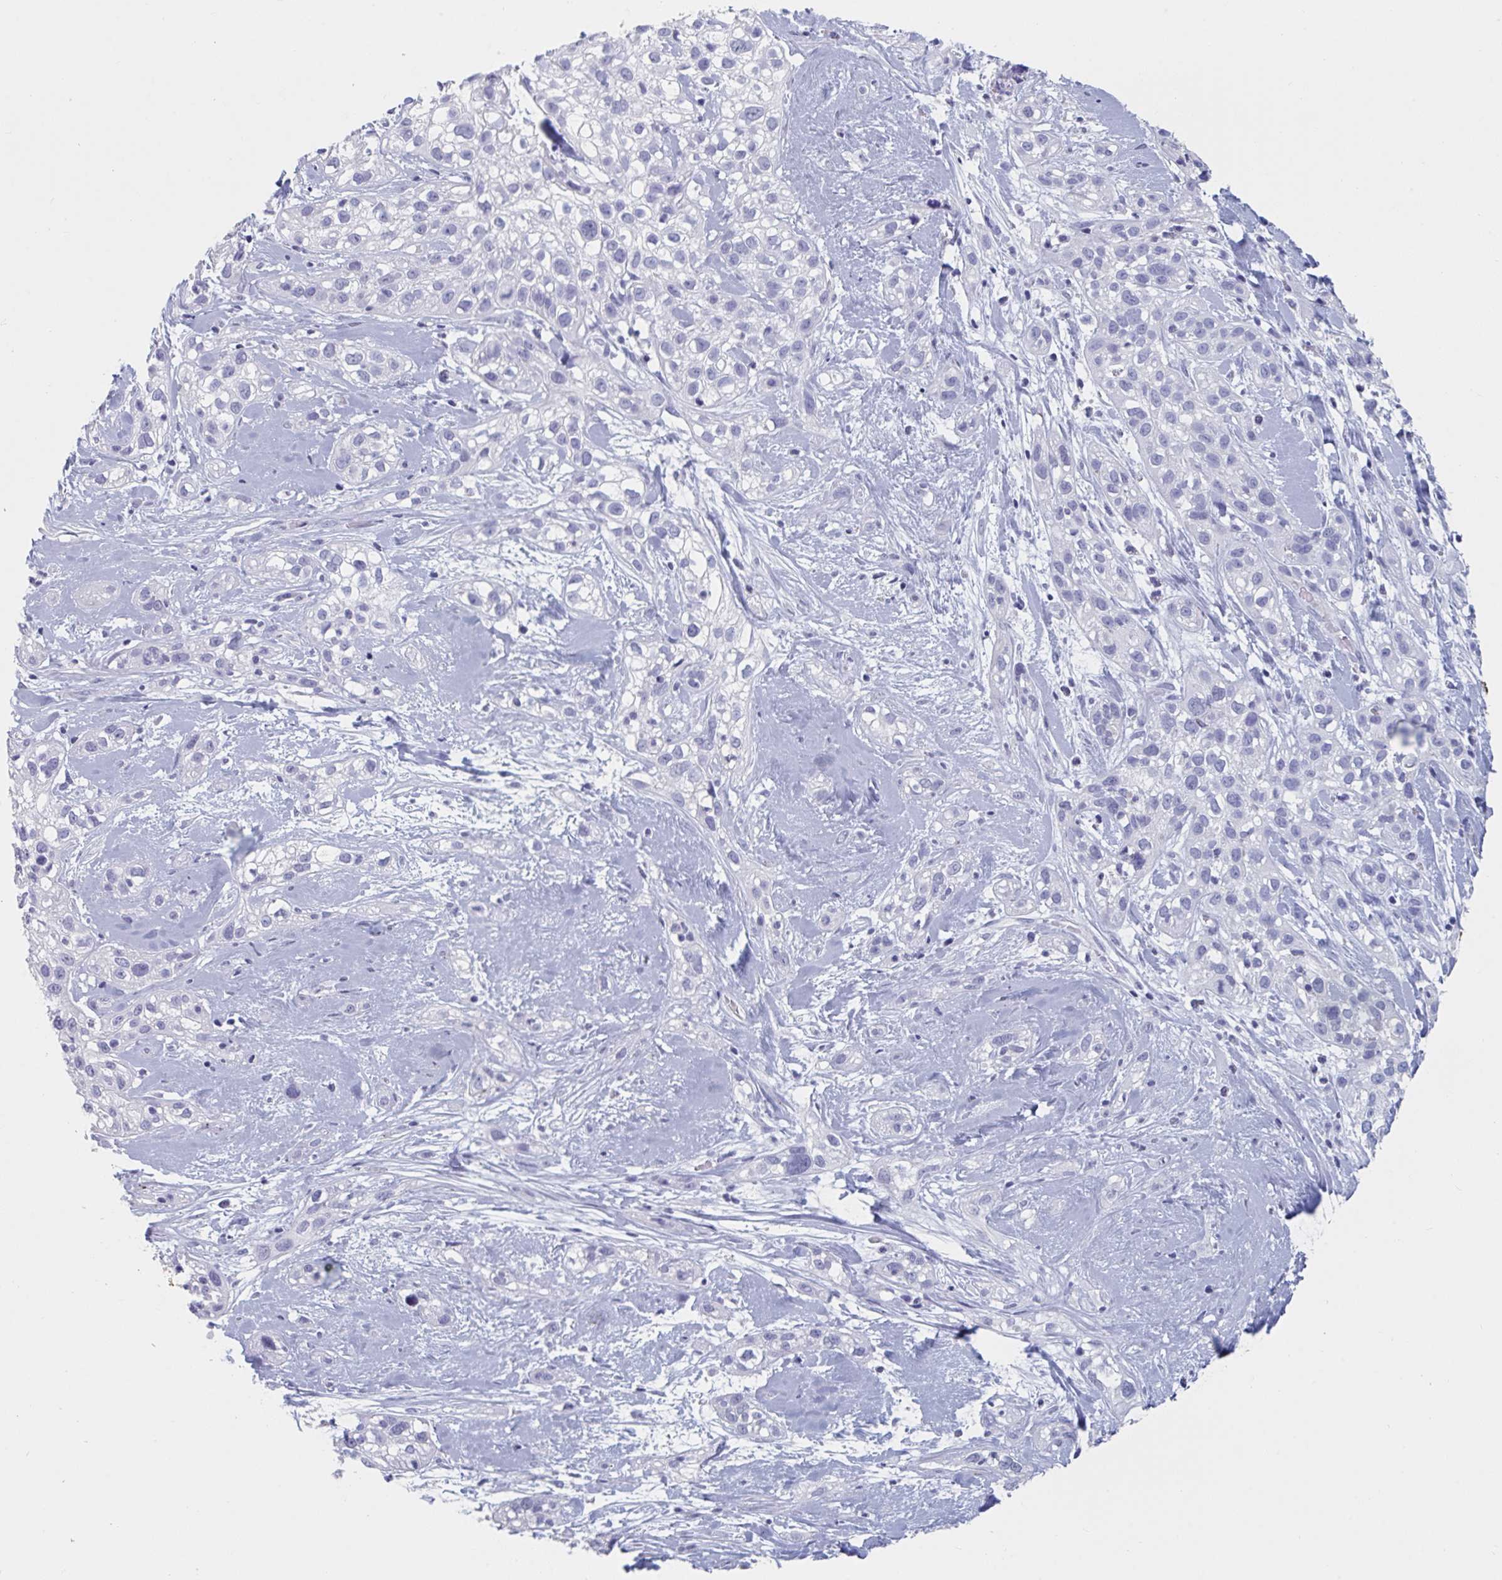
{"staining": {"intensity": "negative", "quantity": "none", "location": "none"}, "tissue": "skin cancer", "cell_type": "Tumor cells", "image_type": "cancer", "snomed": [{"axis": "morphology", "description": "Squamous cell carcinoma, NOS"}, {"axis": "topography", "description": "Skin"}], "caption": "A high-resolution histopathology image shows IHC staining of skin squamous cell carcinoma, which displays no significant staining in tumor cells.", "gene": "NDUFC2", "patient": {"sex": "male", "age": 82}}